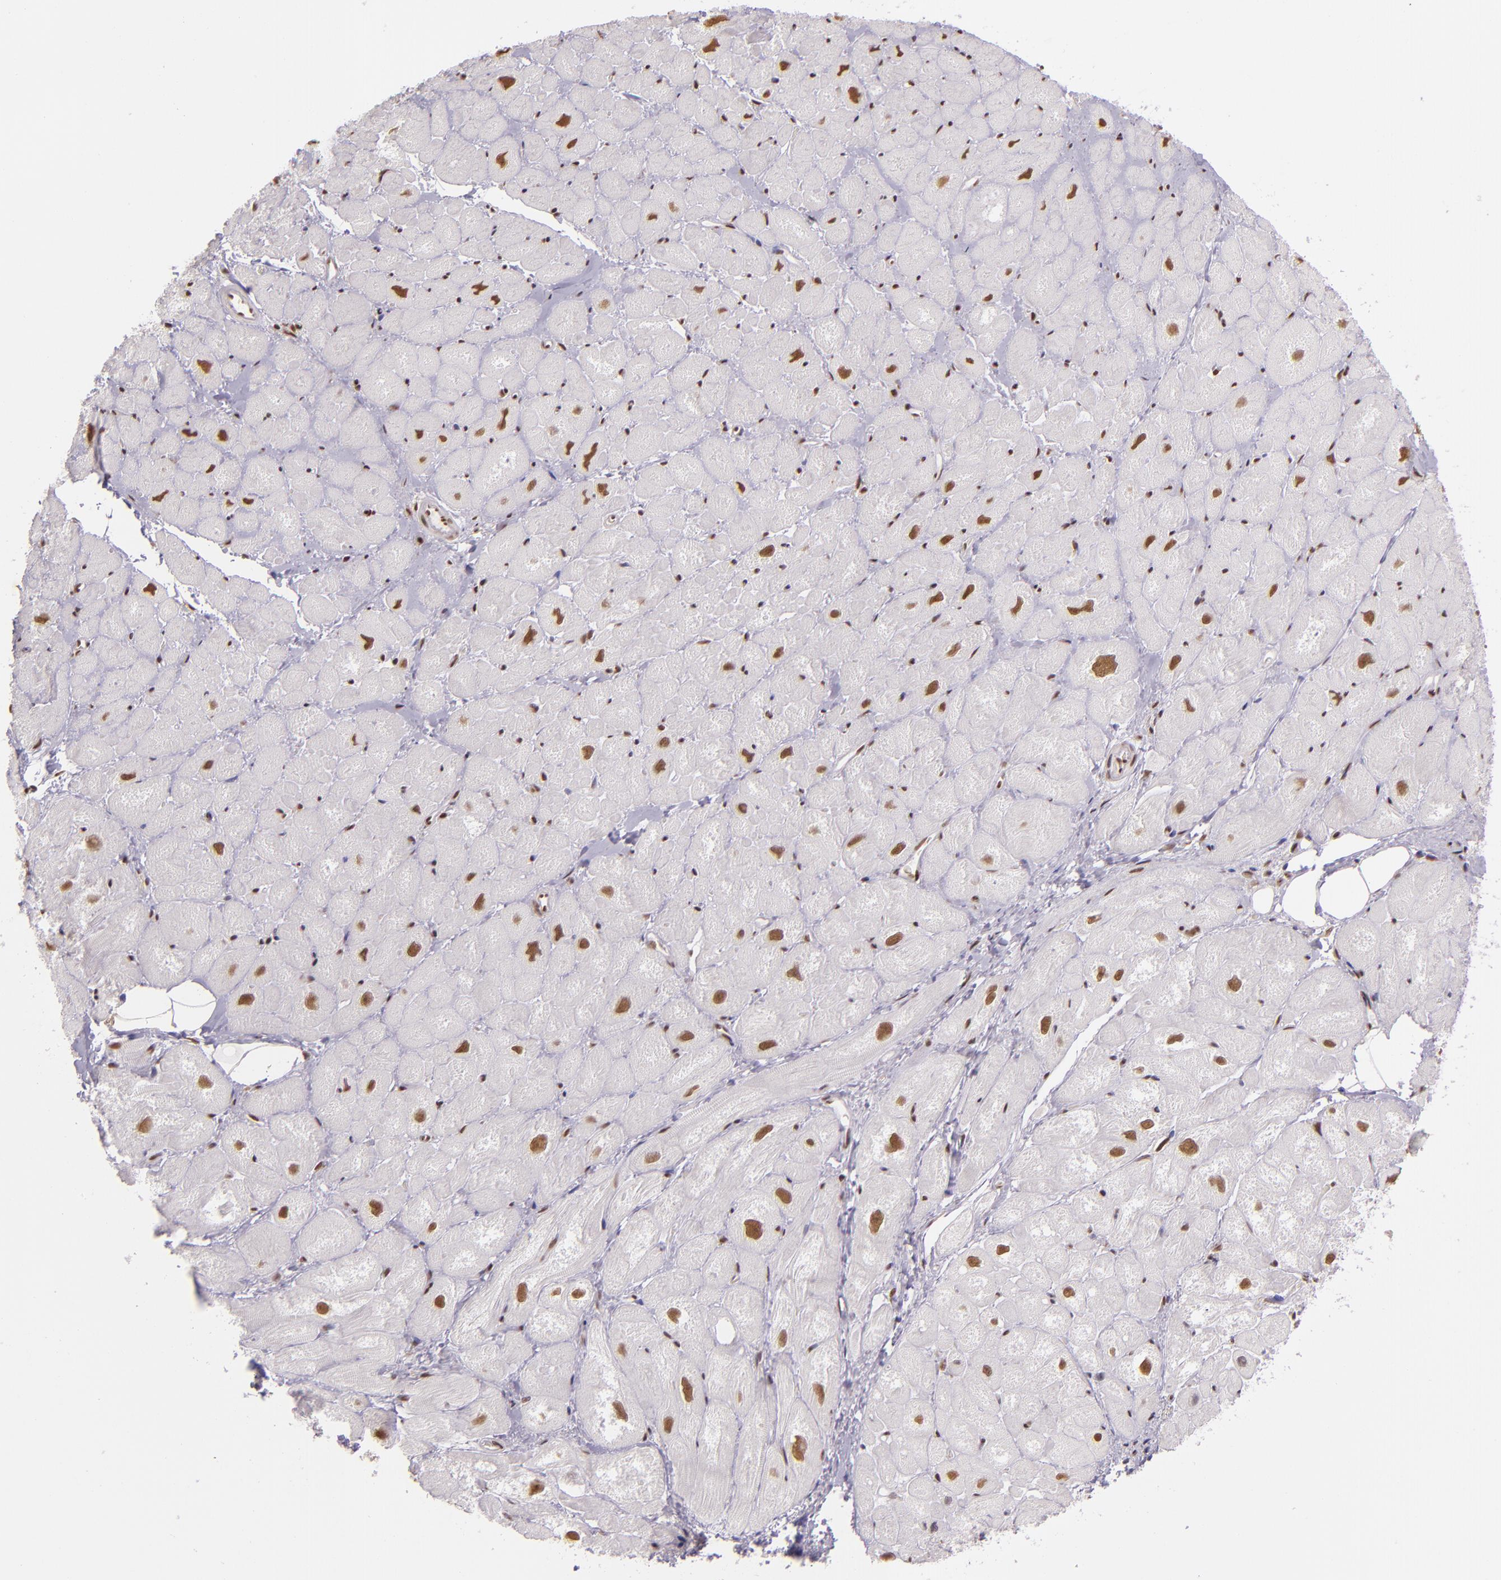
{"staining": {"intensity": "moderate", "quantity": ">75%", "location": "nuclear"}, "tissue": "heart muscle", "cell_type": "Cardiomyocytes", "image_type": "normal", "snomed": [{"axis": "morphology", "description": "Normal tissue, NOS"}, {"axis": "topography", "description": "Heart"}], "caption": "A high-resolution image shows IHC staining of benign heart muscle, which demonstrates moderate nuclear staining in about >75% of cardiomyocytes. (Stains: DAB in brown, nuclei in blue, Microscopy: brightfield microscopy at high magnification).", "gene": "USF1", "patient": {"sex": "male", "age": 49}}